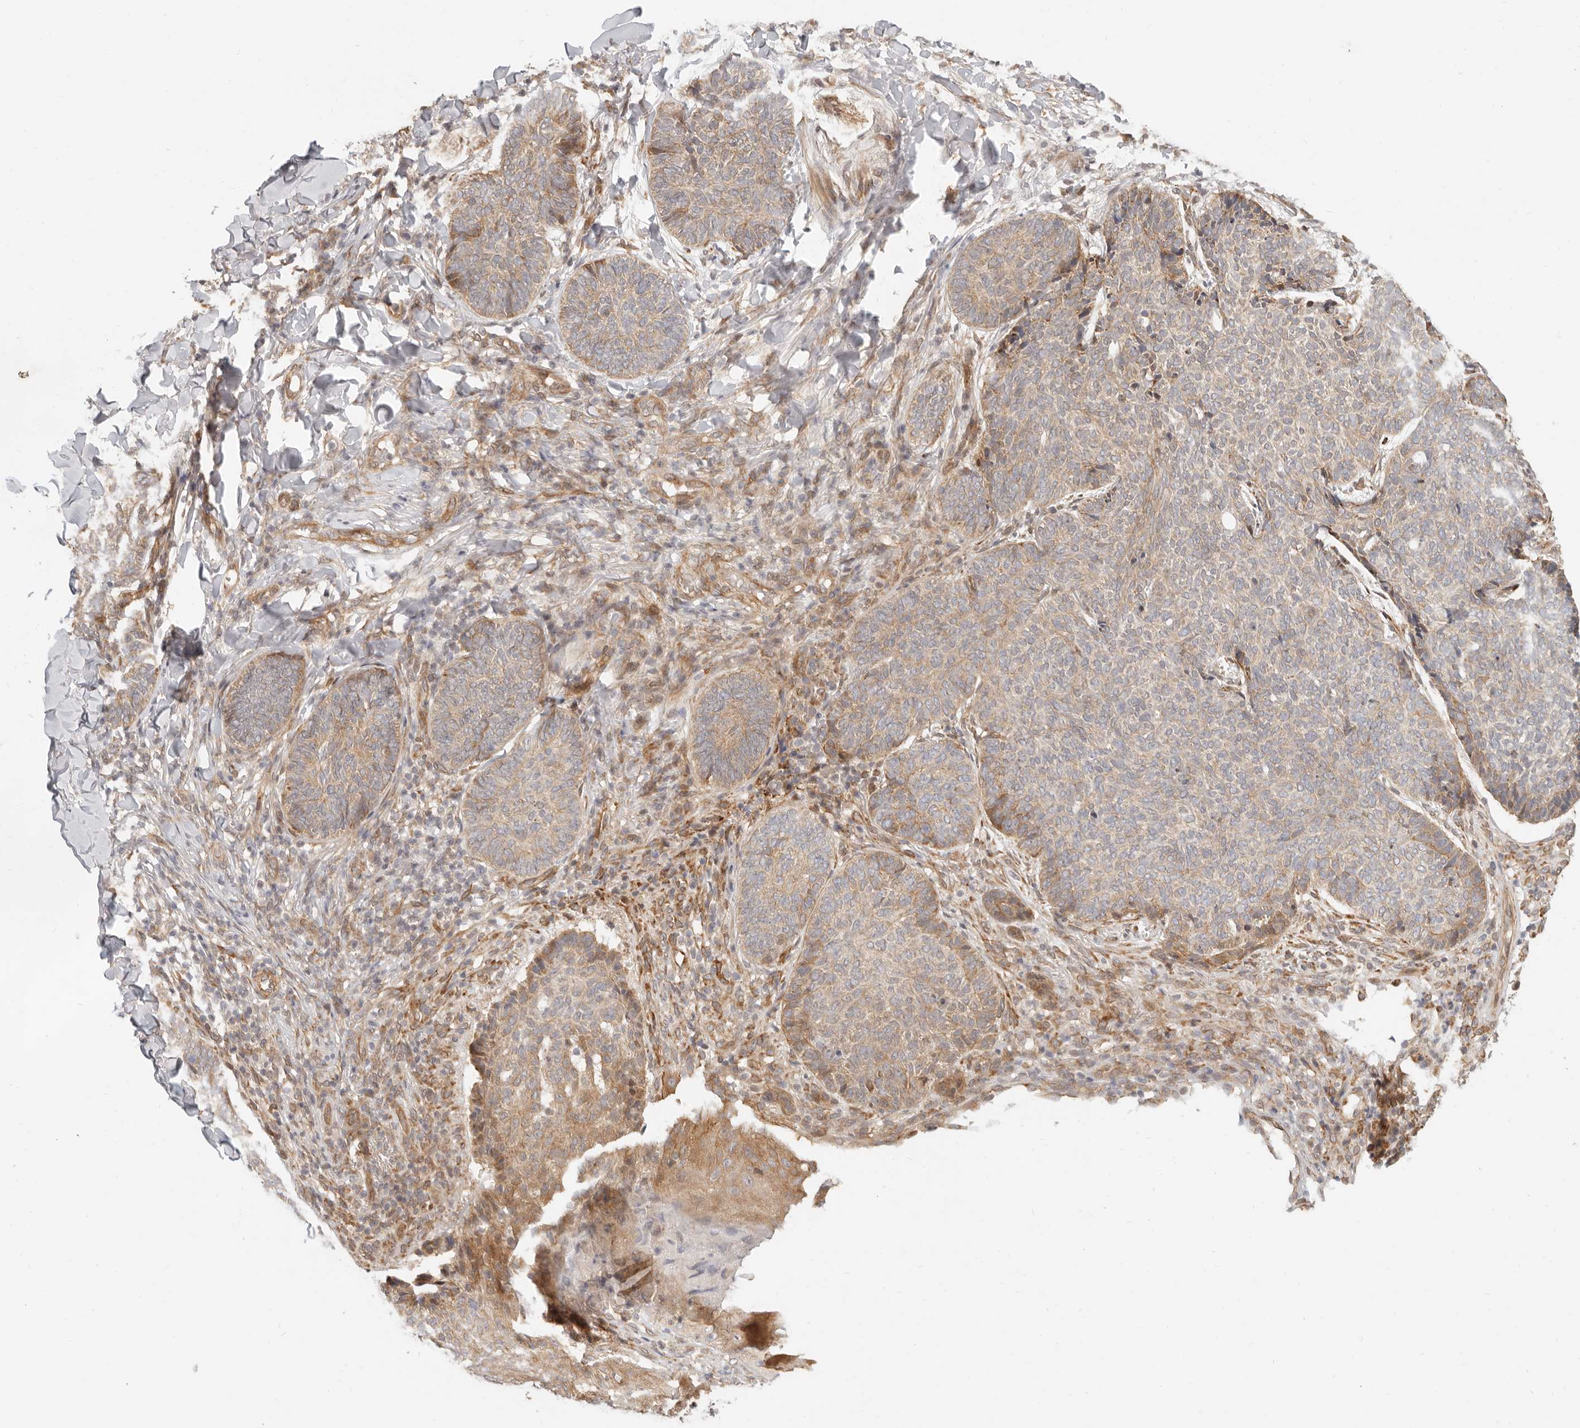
{"staining": {"intensity": "weak", "quantity": "25%-75%", "location": "cytoplasmic/membranous"}, "tissue": "skin cancer", "cell_type": "Tumor cells", "image_type": "cancer", "snomed": [{"axis": "morphology", "description": "Normal tissue, NOS"}, {"axis": "morphology", "description": "Basal cell carcinoma"}, {"axis": "topography", "description": "Skin"}], "caption": "An immunohistochemistry (IHC) image of tumor tissue is shown. Protein staining in brown shows weak cytoplasmic/membranous positivity in skin basal cell carcinoma within tumor cells.", "gene": "TUFT1", "patient": {"sex": "male", "age": 50}}